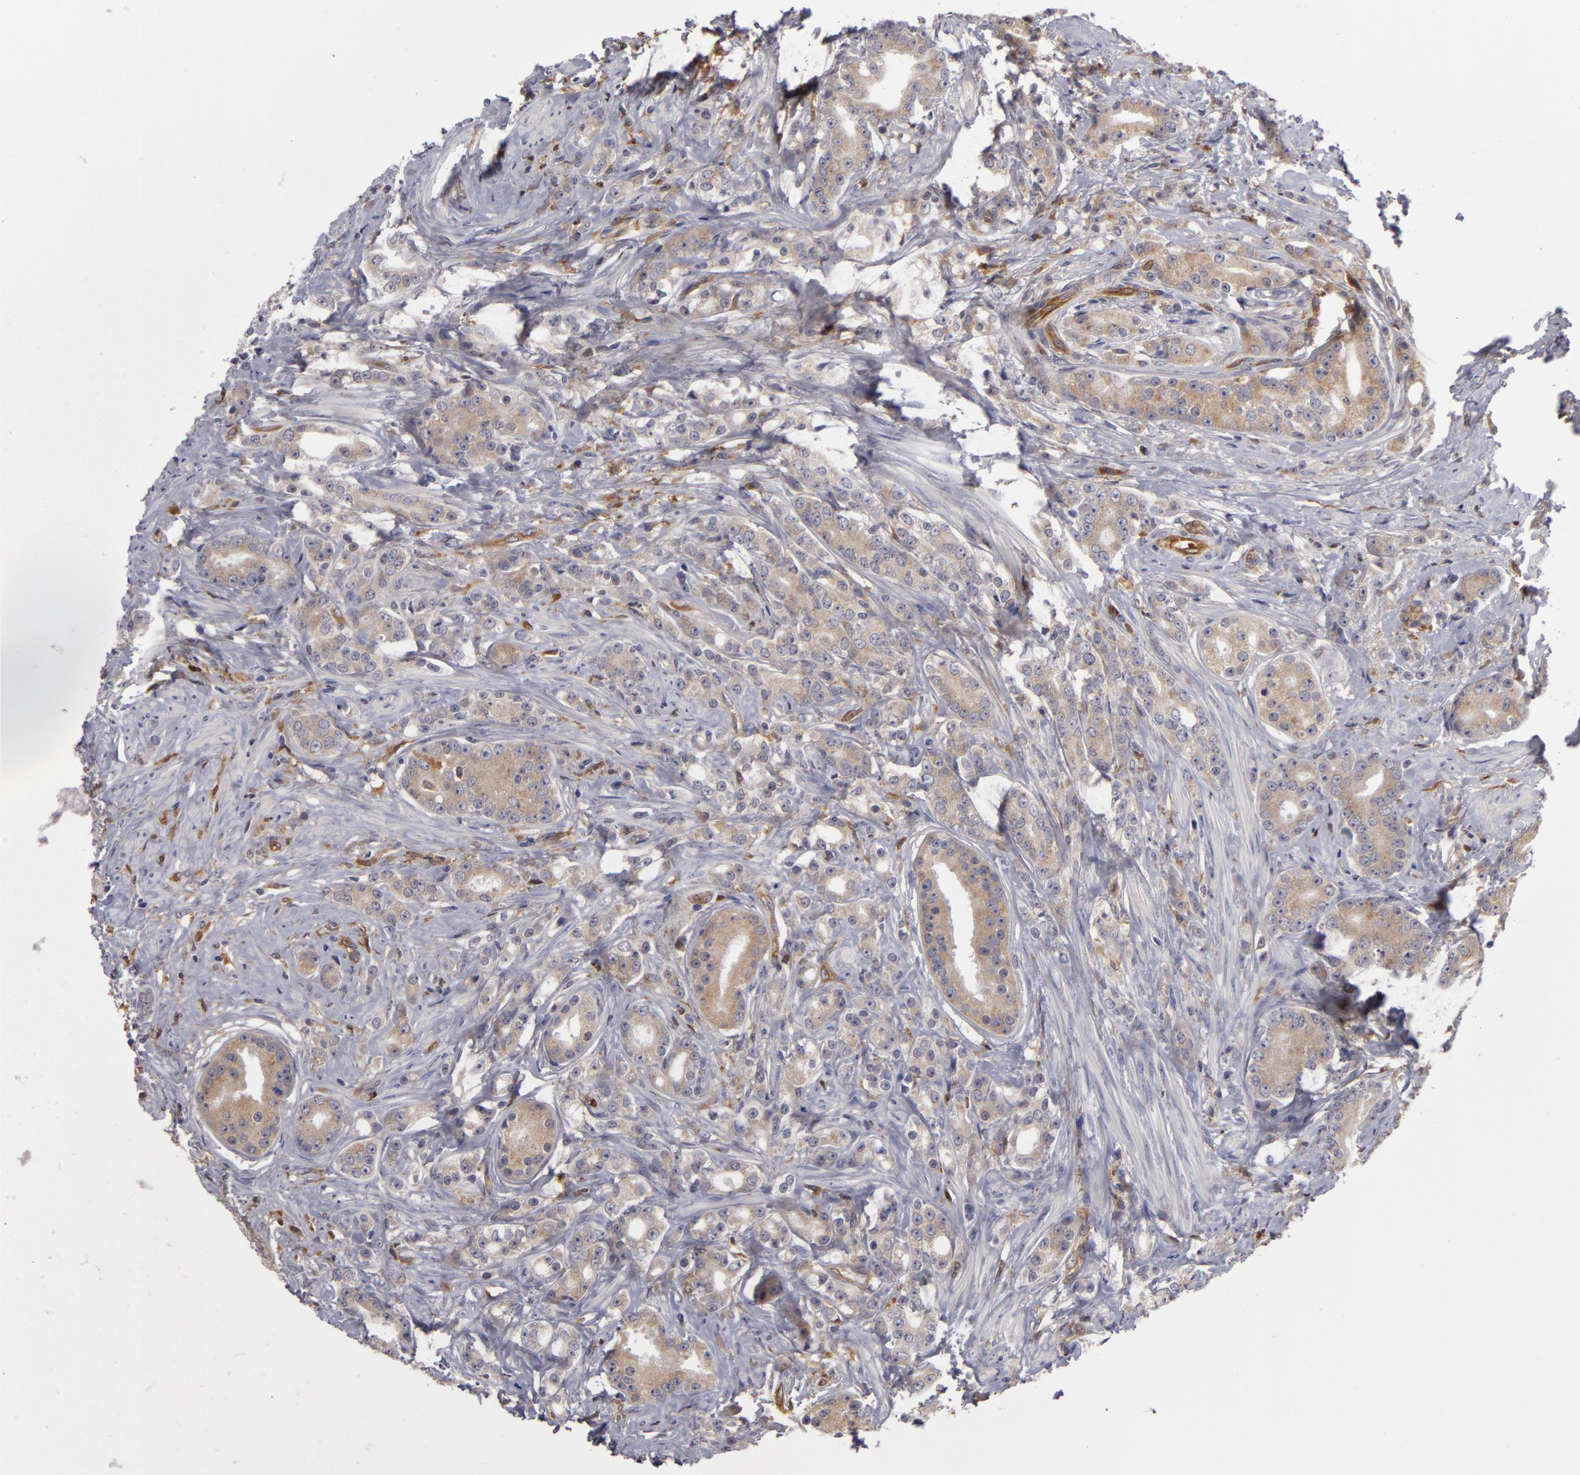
{"staining": {"intensity": "weak", "quantity": ">75%", "location": "cytoplasmic/membranous"}, "tissue": "prostate cancer", "cell_type": "Tumor cells", "image_type": "cancer", "snomed": [{"axis": "morphology", "description": "Adenocarcinoma, Medium grade"}, {"axis": "topography", "description": "Prostate"}], "caption": "A brown stain highlights weak cytoplasmic/membranous expression of a protein in prostate adenocarcinoma (medium-grade) tumor cells.", "gene": "ZNF229", "patient": {"sex": "male", "age": 59}}